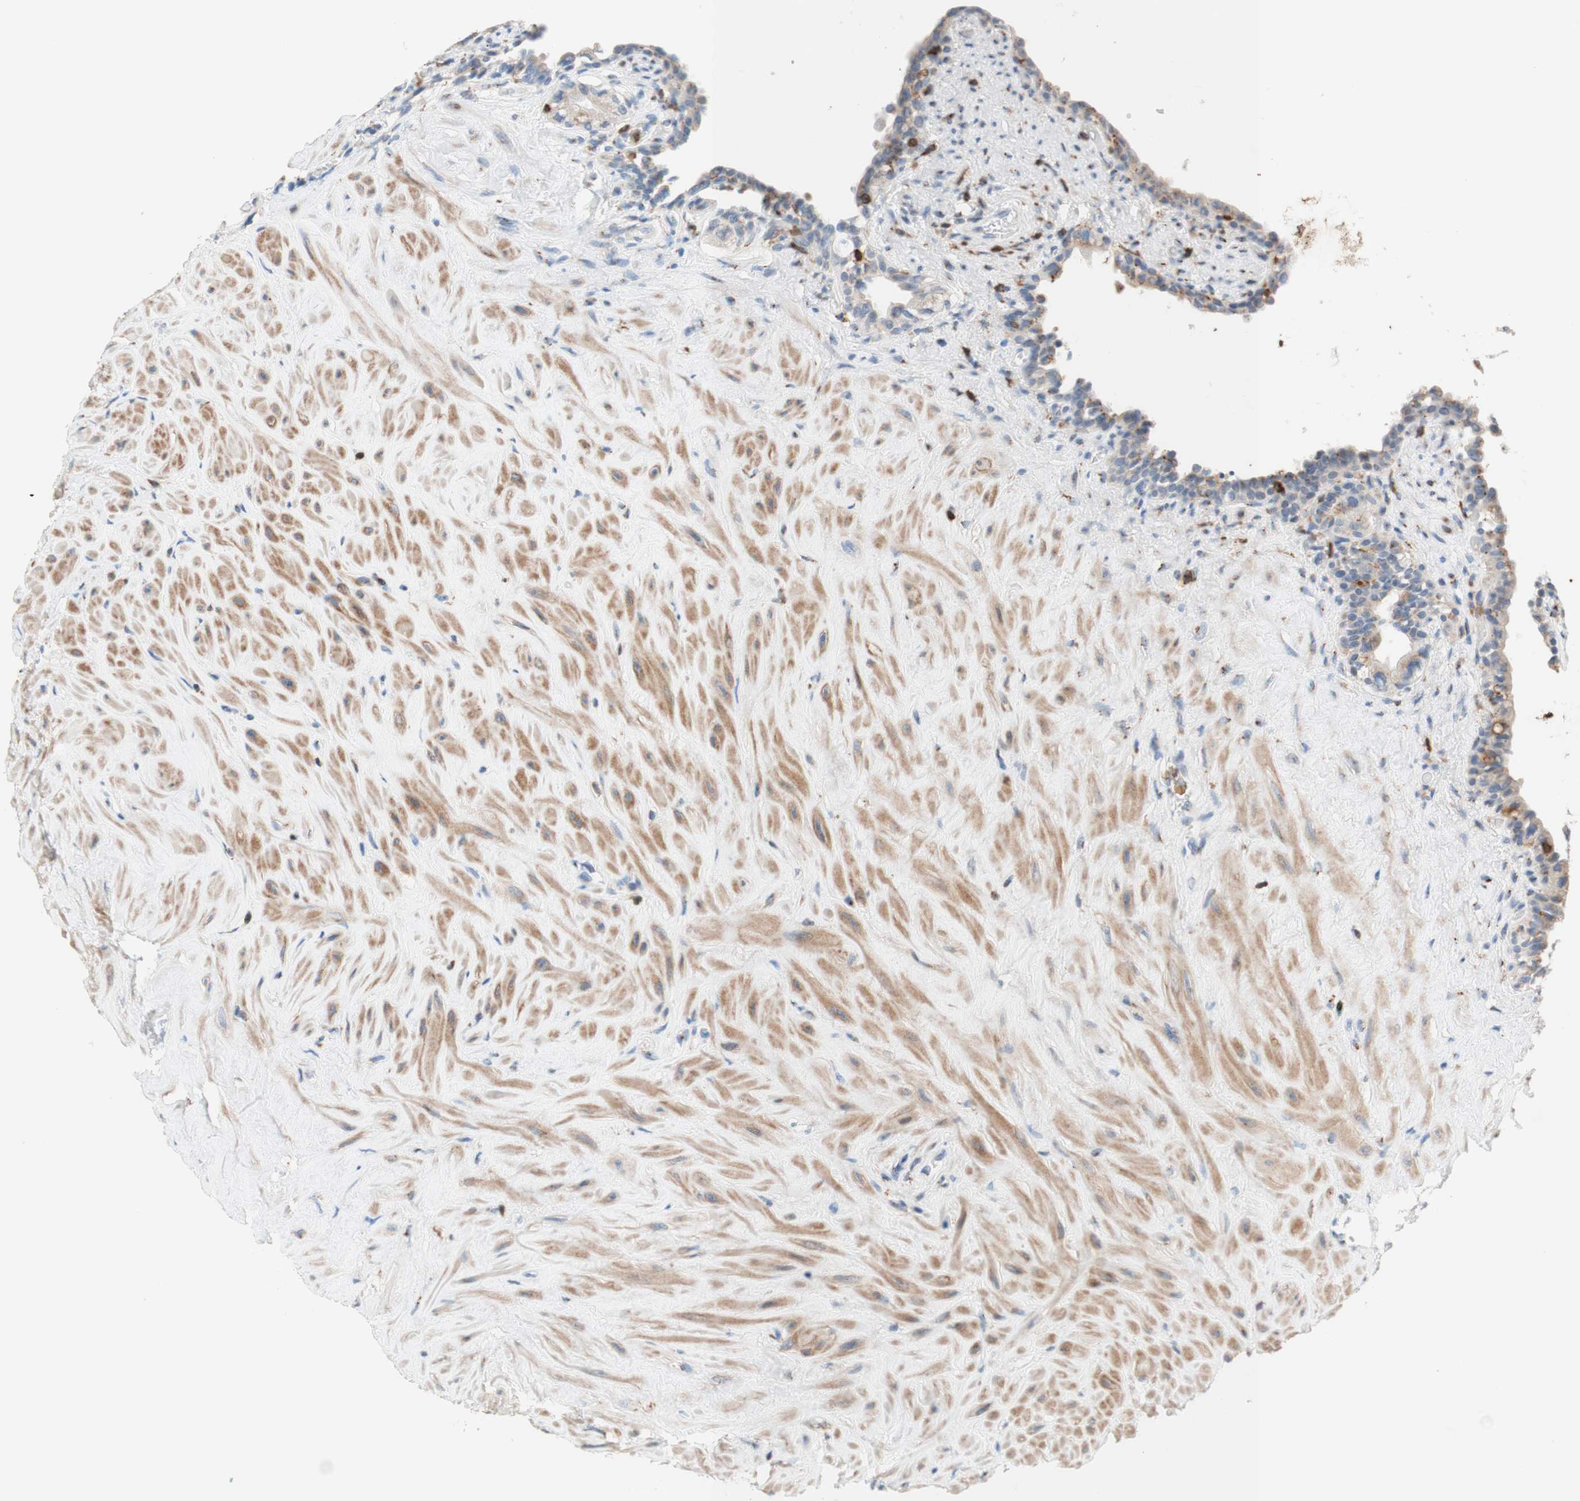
{"staining": {"intensity": "weak", "quantity": "25%-75%", "location": "cytoplasmic/membranous"}, "tissue": "seminal vesicle", "cell_type": "Glandular cells", "image_type": "normal", "snomed": [{"axis": "morphology", "description": "Normal tissue, NOS"}, {"axis": "topography", "description": "Seminal veicle"}], "caption": "A brown stain labels weak cytoplasmic/membranous expression of a protein in glandular cells of normal seminal vesicle. The staining is performed using DAB brown chromogen to label protein expression. The nuclei are counter-stained blue using hematoxylin.", "gene": "SPINK6", "patient": {"sex": "male", "age": 63}}